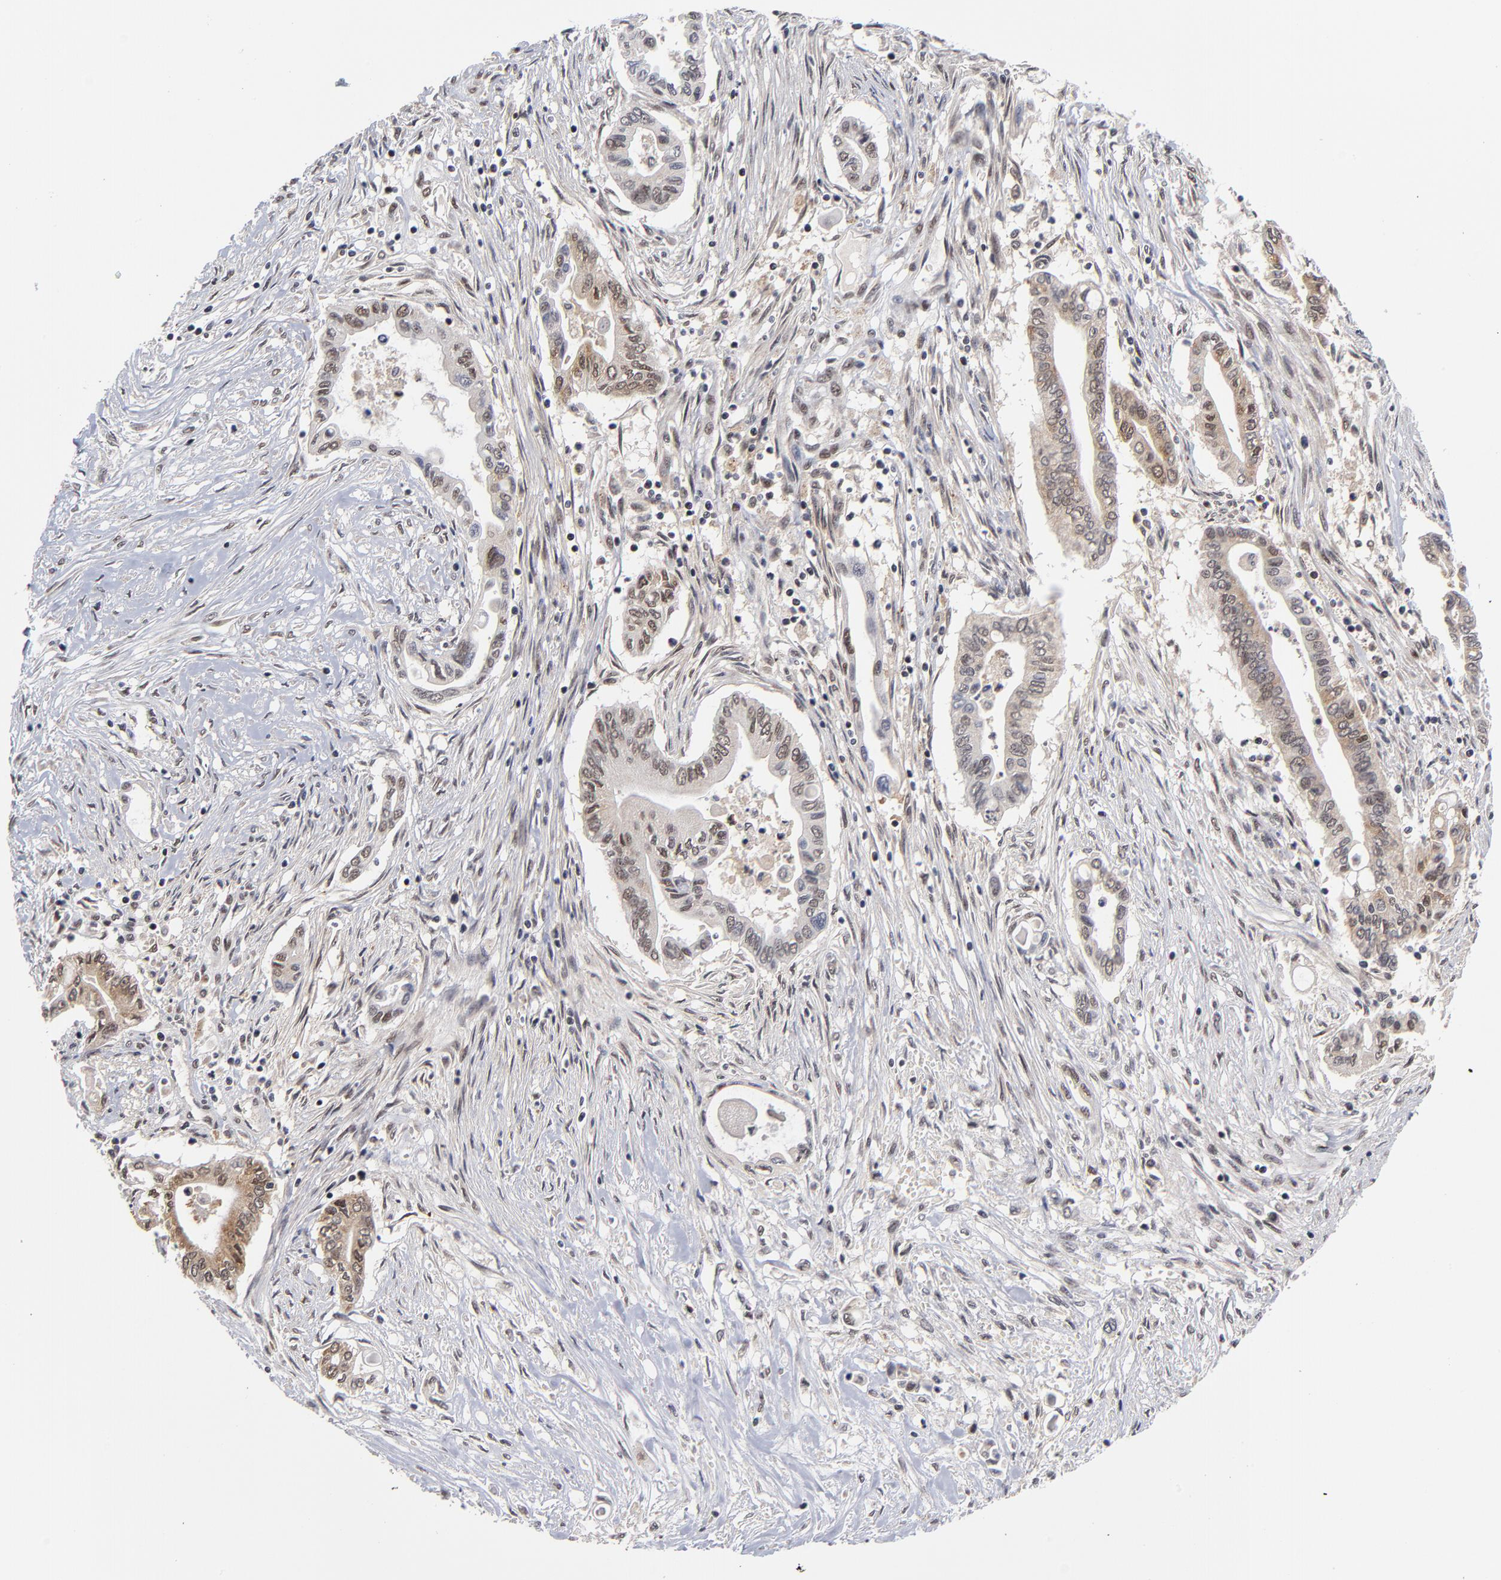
{"staining": {"intensity": "weak", "quantity": "25%-75%", "location": "cytoplasmic/membranous,nuclear"}, "tissue": "pancreatic cancer", "cell_type": "Tumor cells", "image_type": "cancer", "snomed": [{"axis": "morphology", "description": "Adenocarcinoma, NOS"}, {"axis": "topography", "description": "Pancreas"}], "caption": "This micrograph reveals IHC staining of pancreatic cancer, with low weak cytoplasmic/membranous and nuclear staining in approximately 25%-75% of tumor cells.", "gene": "ZNF419", "patient": {"sex": "female", "age": 57}}